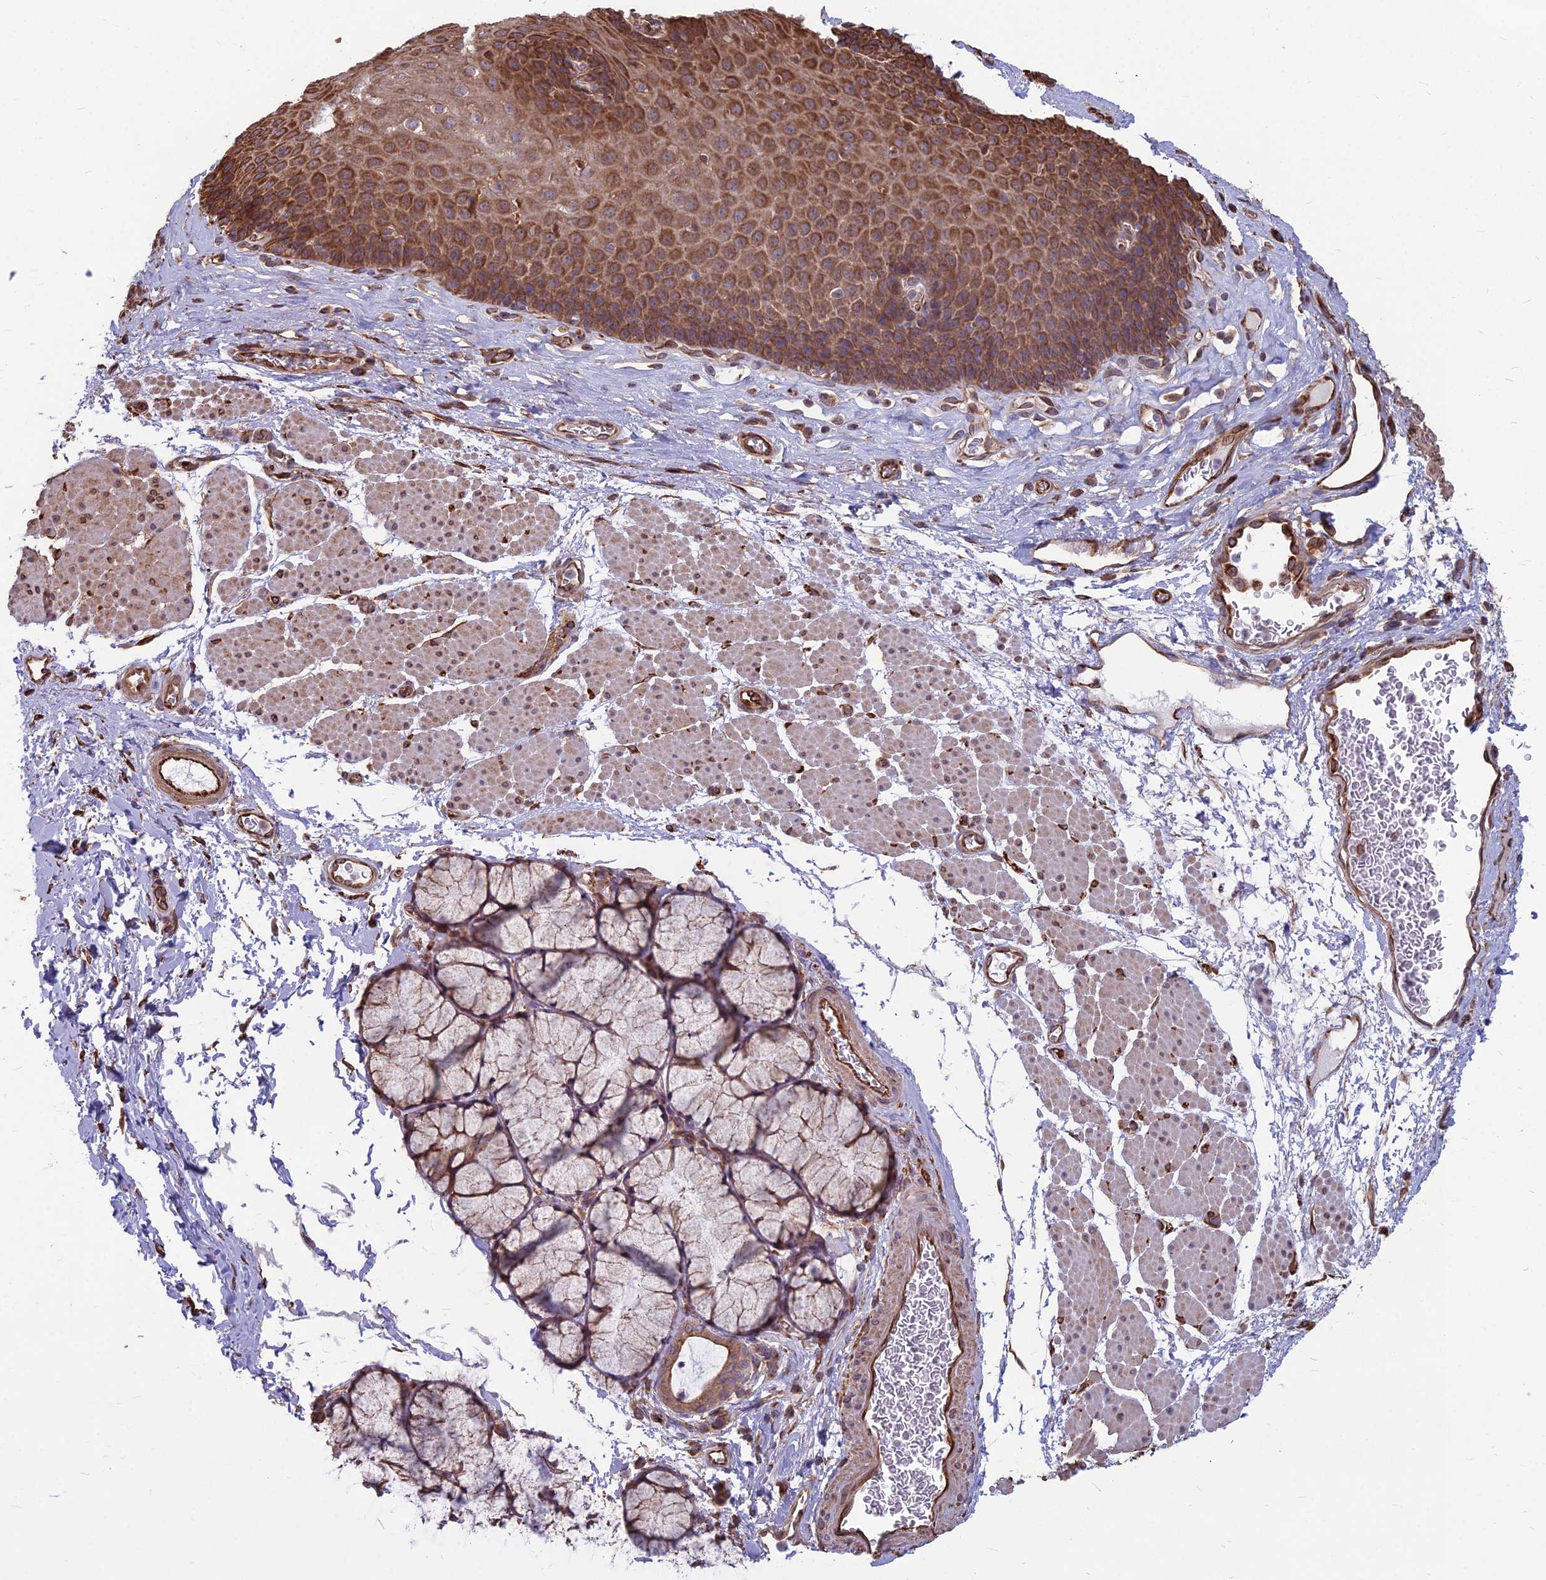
{"staining": {"intensity": "moderate", "quantity": ">75%", "location": "cytoplasmic/membranous"}, "tissue": "esophagus", "cell_type": "Squamous epithelial cells", "image_type": "normal", "snomed": [{"axis": "morphology", "description": "Normal tissue, NOS"}, {"axis": "topography", "description": "Esophagus"}], "caption": "Squamous epithelial cells show medium levels of moderate cytoplasmic/membranous staining in about >75% of cells in unremarkable human esophagus.", "gene": "LSM6", "patient": {"sex": "female", "age": 66}}